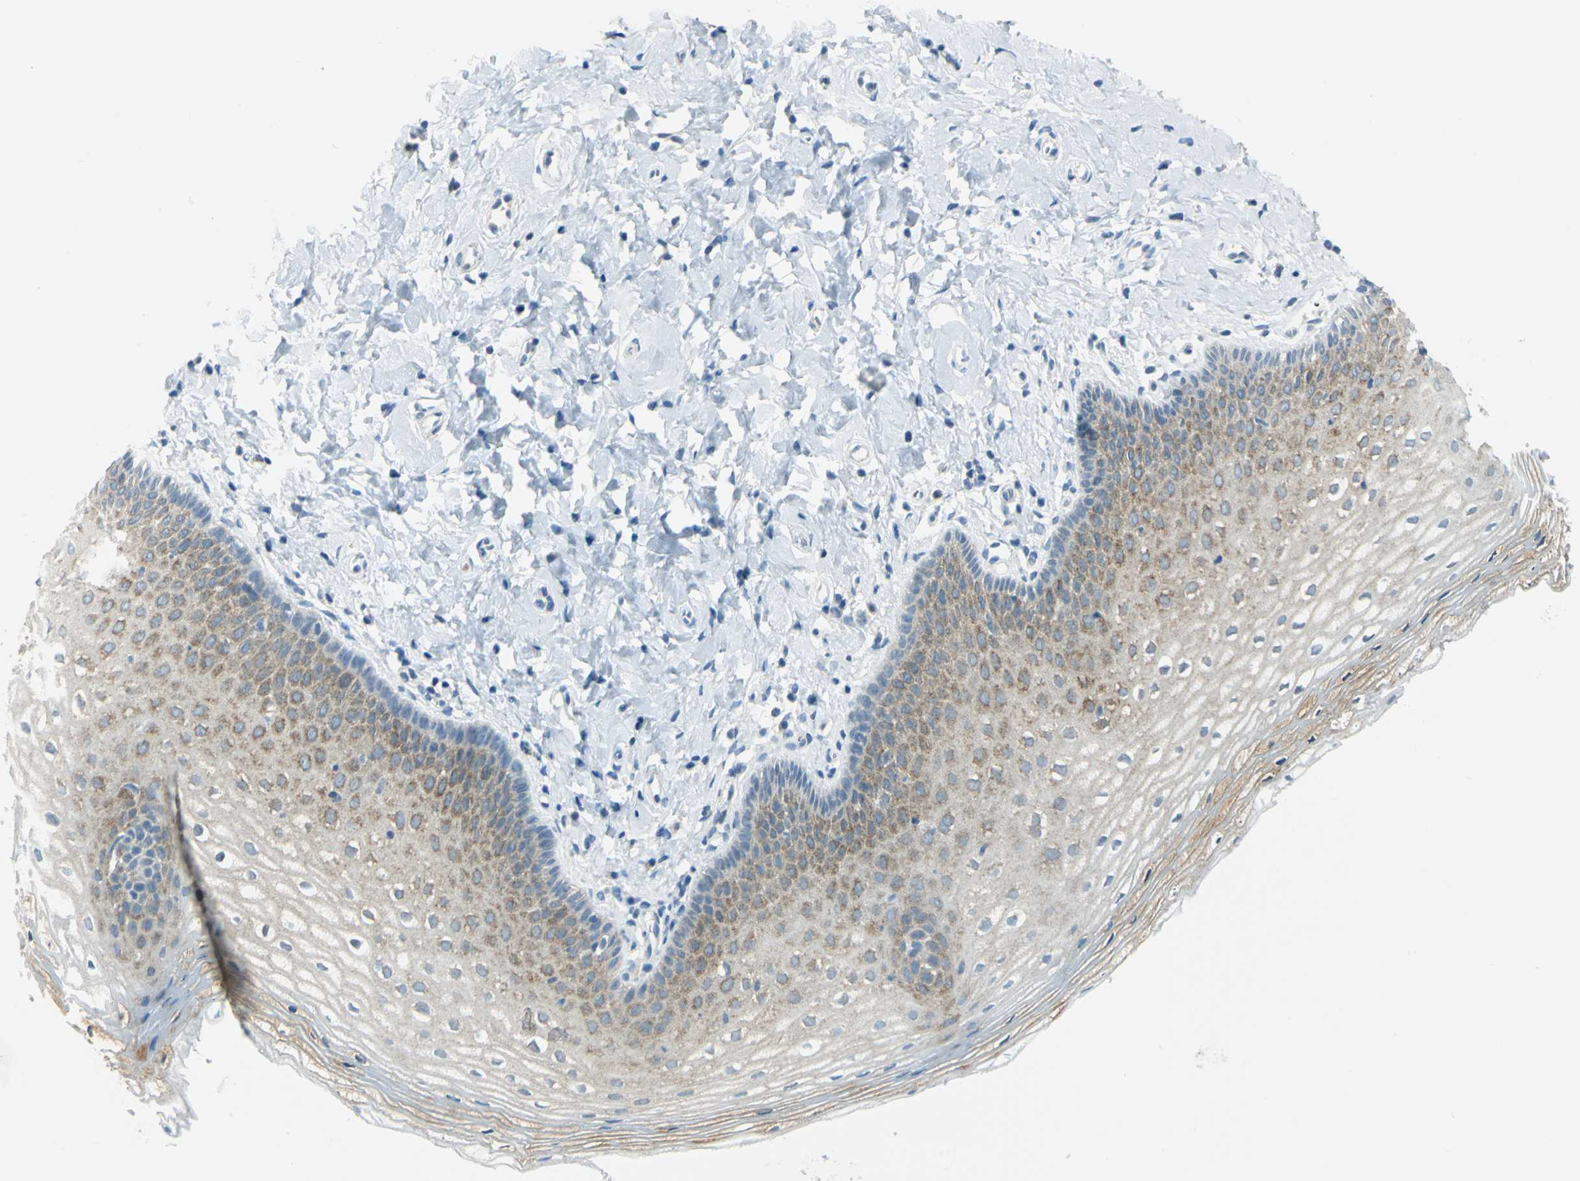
{"staining": {"intensity": "moderate", "quantity": "25%-75%", "location": "cytoplasmic/membranous"}, "tissue": "vagina", "cell_type": "Squamous epithelial cells", "image_type": "normal", "snomed": [{"axis": "morphology", "description": "Normal tissue, NOS"}, {"axis": "topography", "description": "Vagina"}], "caption": "Immunohistochemical staining of normal vagina shows moderate cytoplasmic/membranous protein staining in approximately 25%-75% of squamous epithelial cells.", "gene": "ALDOA", "patient": {"sex": "female", "age": 55}}